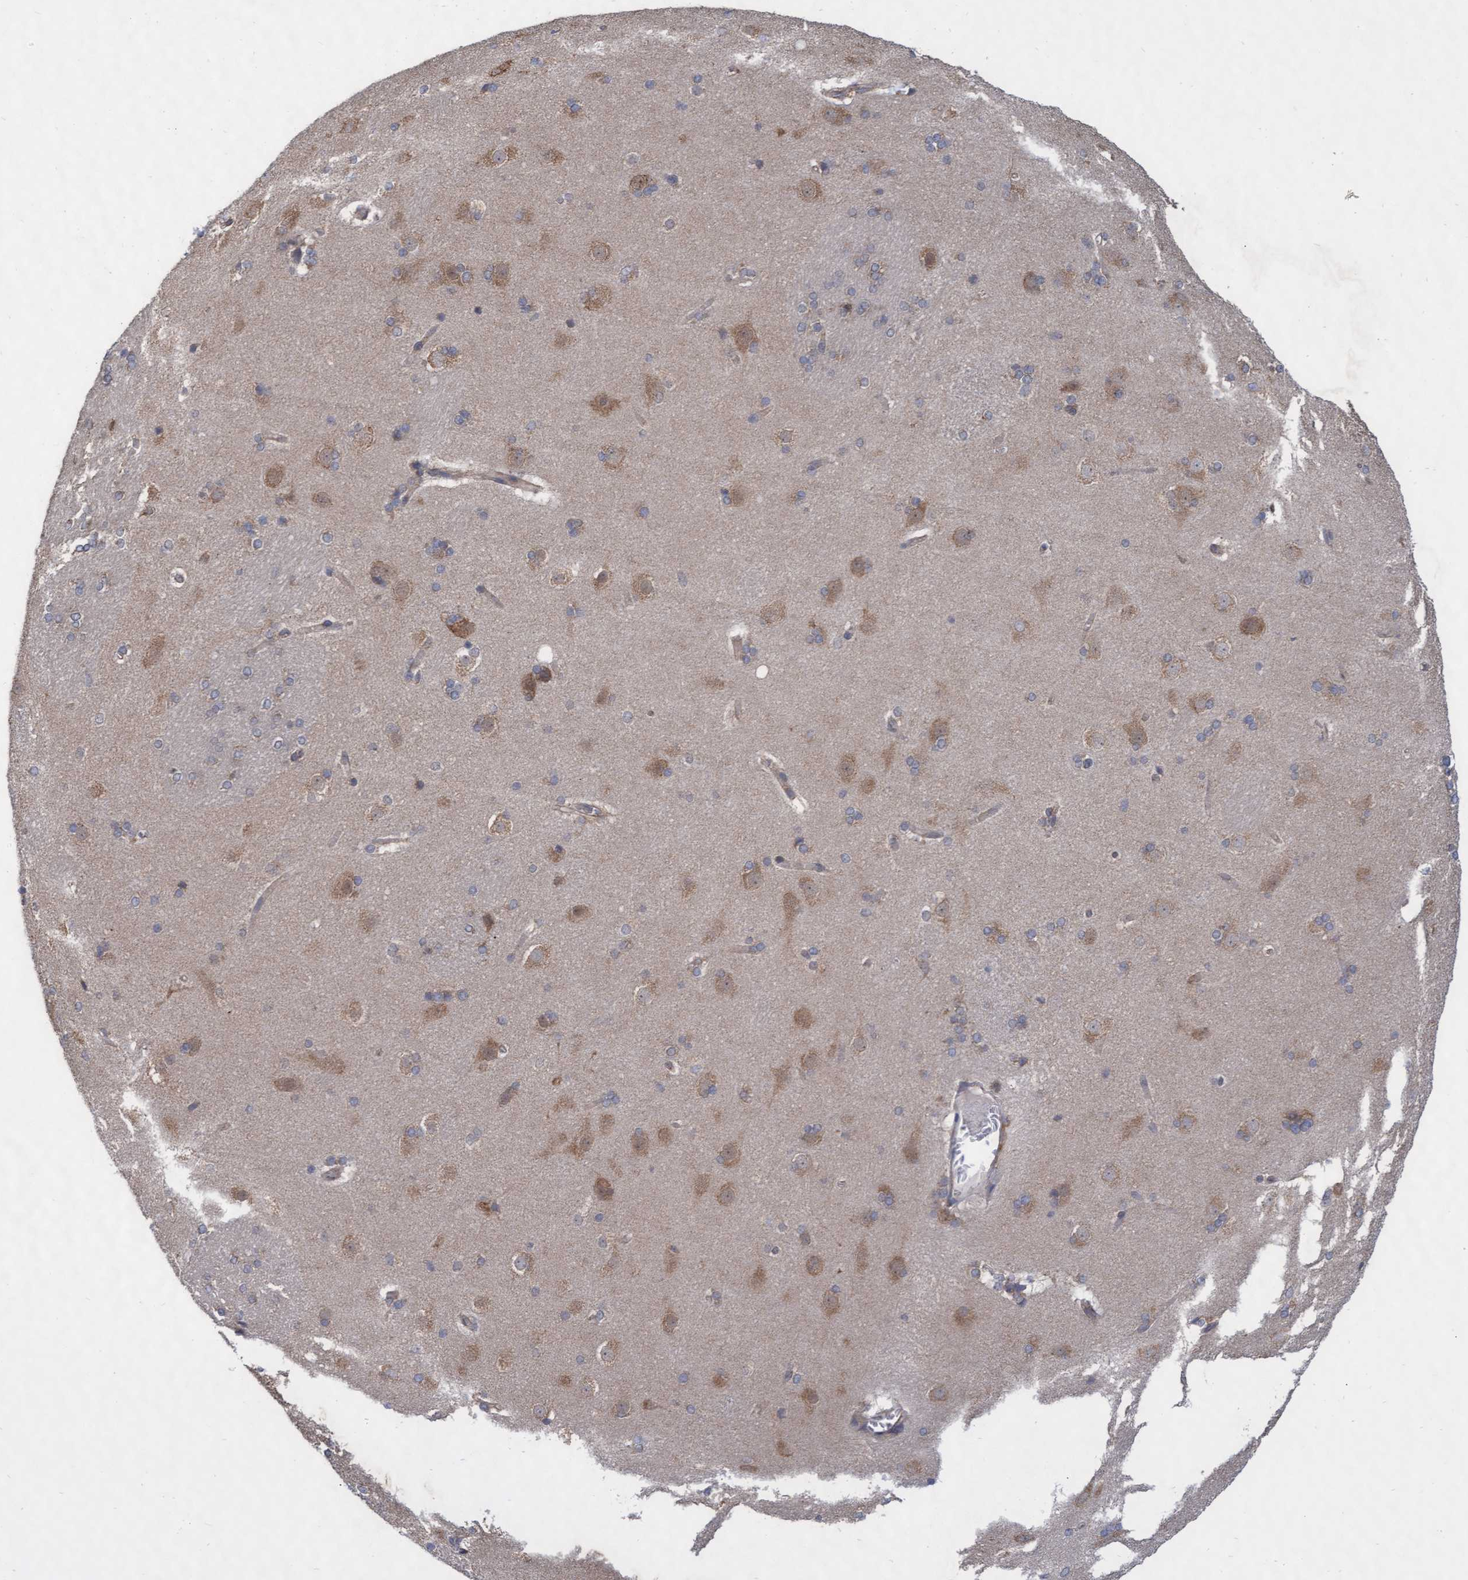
{"staining": {"intensity": "moderate", "quantity": "<25%", "location": "cytoplasmic/membranous"}, "tissue": "caudate", "cell_type": "Glial cells", "image_type": "normal", "snomed": [{"axis": "morphology", "description": "Normal tissue, NOS"}, {"axis": "topography", "description": "Lateral ventricle wall"}], "caption": "Glial cells demonstrate low levels of moderate cytoplasmic/membranous expression in approximately <25% of cells in normal human caudate. (DAB (3,3'-diaminobenzidine) = brown stain, brightfield microscopy at high magnification).", "gene": "ABCF2", "patient": {"sex": "female", "age": 19}}